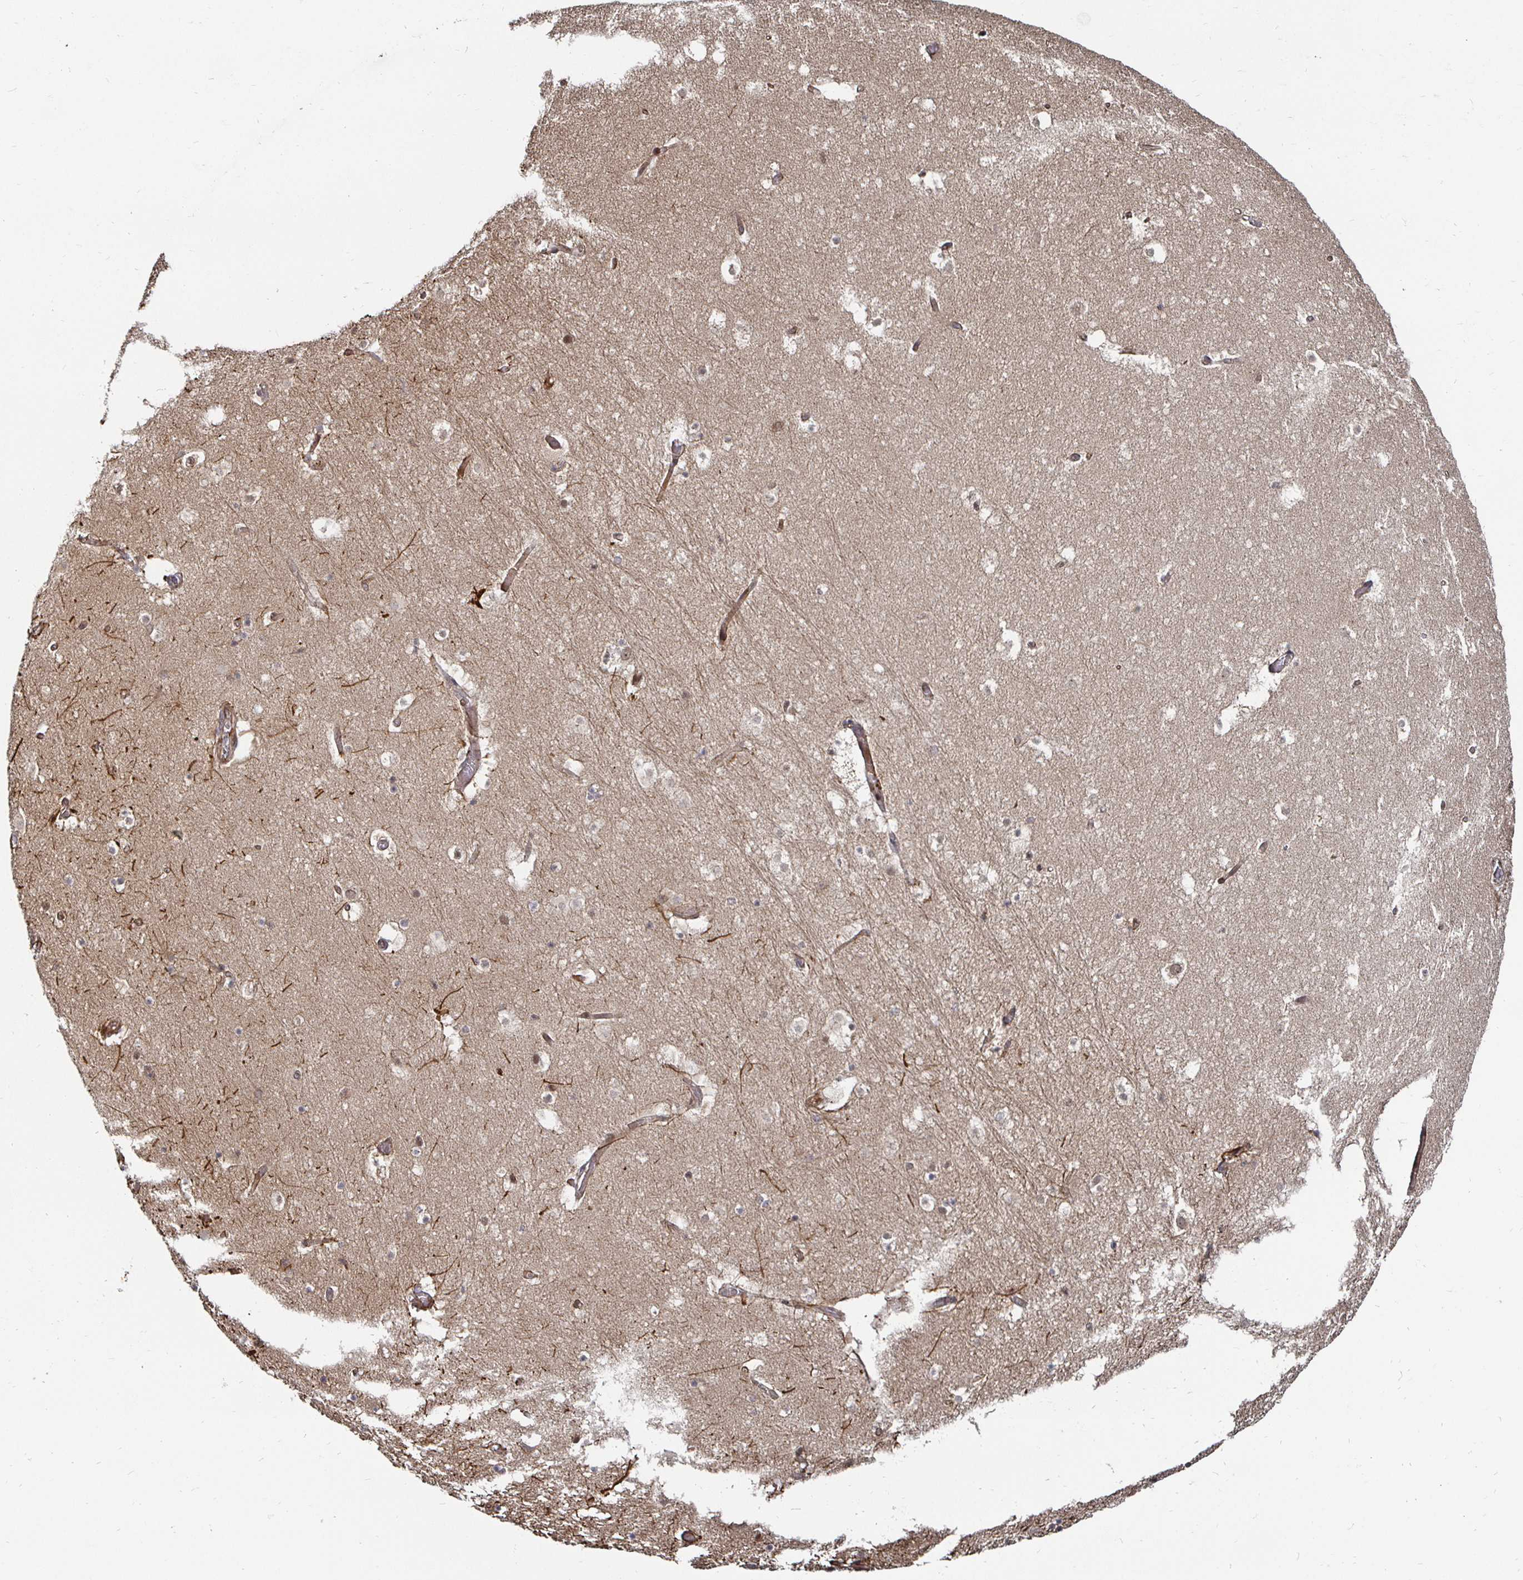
{"staining": {"intensity": "weak", "quantity": "<25%", "location": "cytoplasmic/membranous"}, "tissue": "hippocampus", "cell_type": "Glial cells", "image_type": "normal", "snomed": [{"axis": "morphology", "description": "Normal tissue, NOS"}, {"axis": "topography", "description": "Hippocampus"}], "caption": "Immunohistochemistry (IHC) histopathology image of benign hippocampus: hippocampus stained with DAB (3,3'-diaminobenzidine) demonstrates no significant protein staining in glial cells.", "gene": "TBKBP1", "patient": {"sex": "female", "age": 52}}